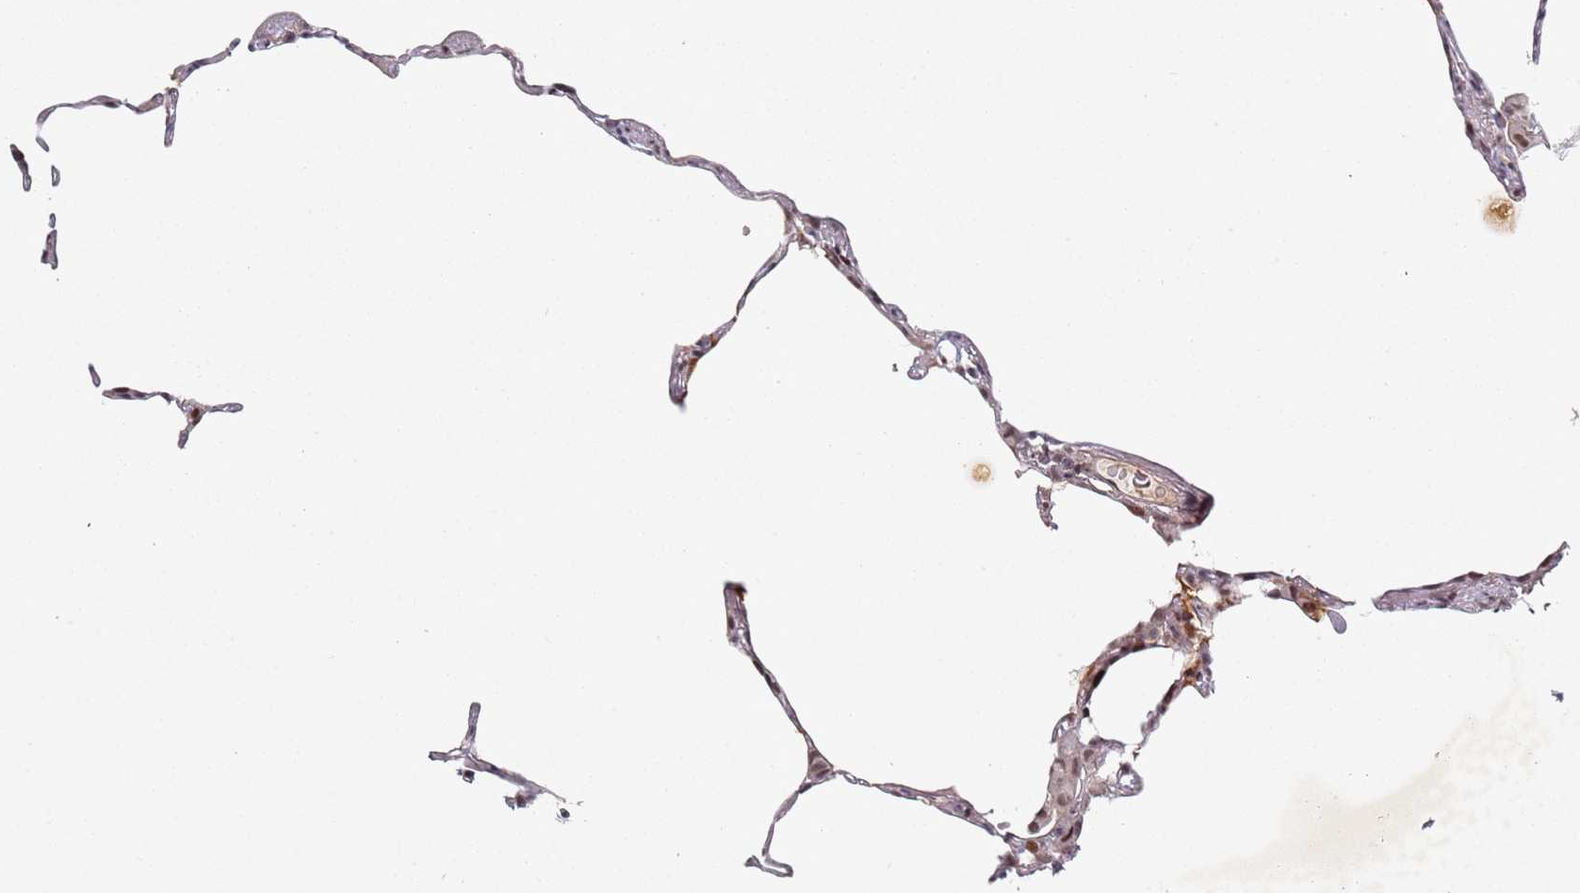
{"staining": {"intensity": "moderate", "quantity": "<25%", "location": "nuclear"}, "tissue": "lung", "cell_type": "Alveolar cells", "image_type": "normal", "snomed": [{"axis": "morphology", "description": "Normal tissue, NOS"}, {"axis": "topography", "description": "Lung"}], "caption": "Moderate nuclear staining for a protein is appreciated in about <25% of alveolar cells of normal lung using IHC.", "gene": "ATF6B", "patient": {"sex": "female", "age": 57}}